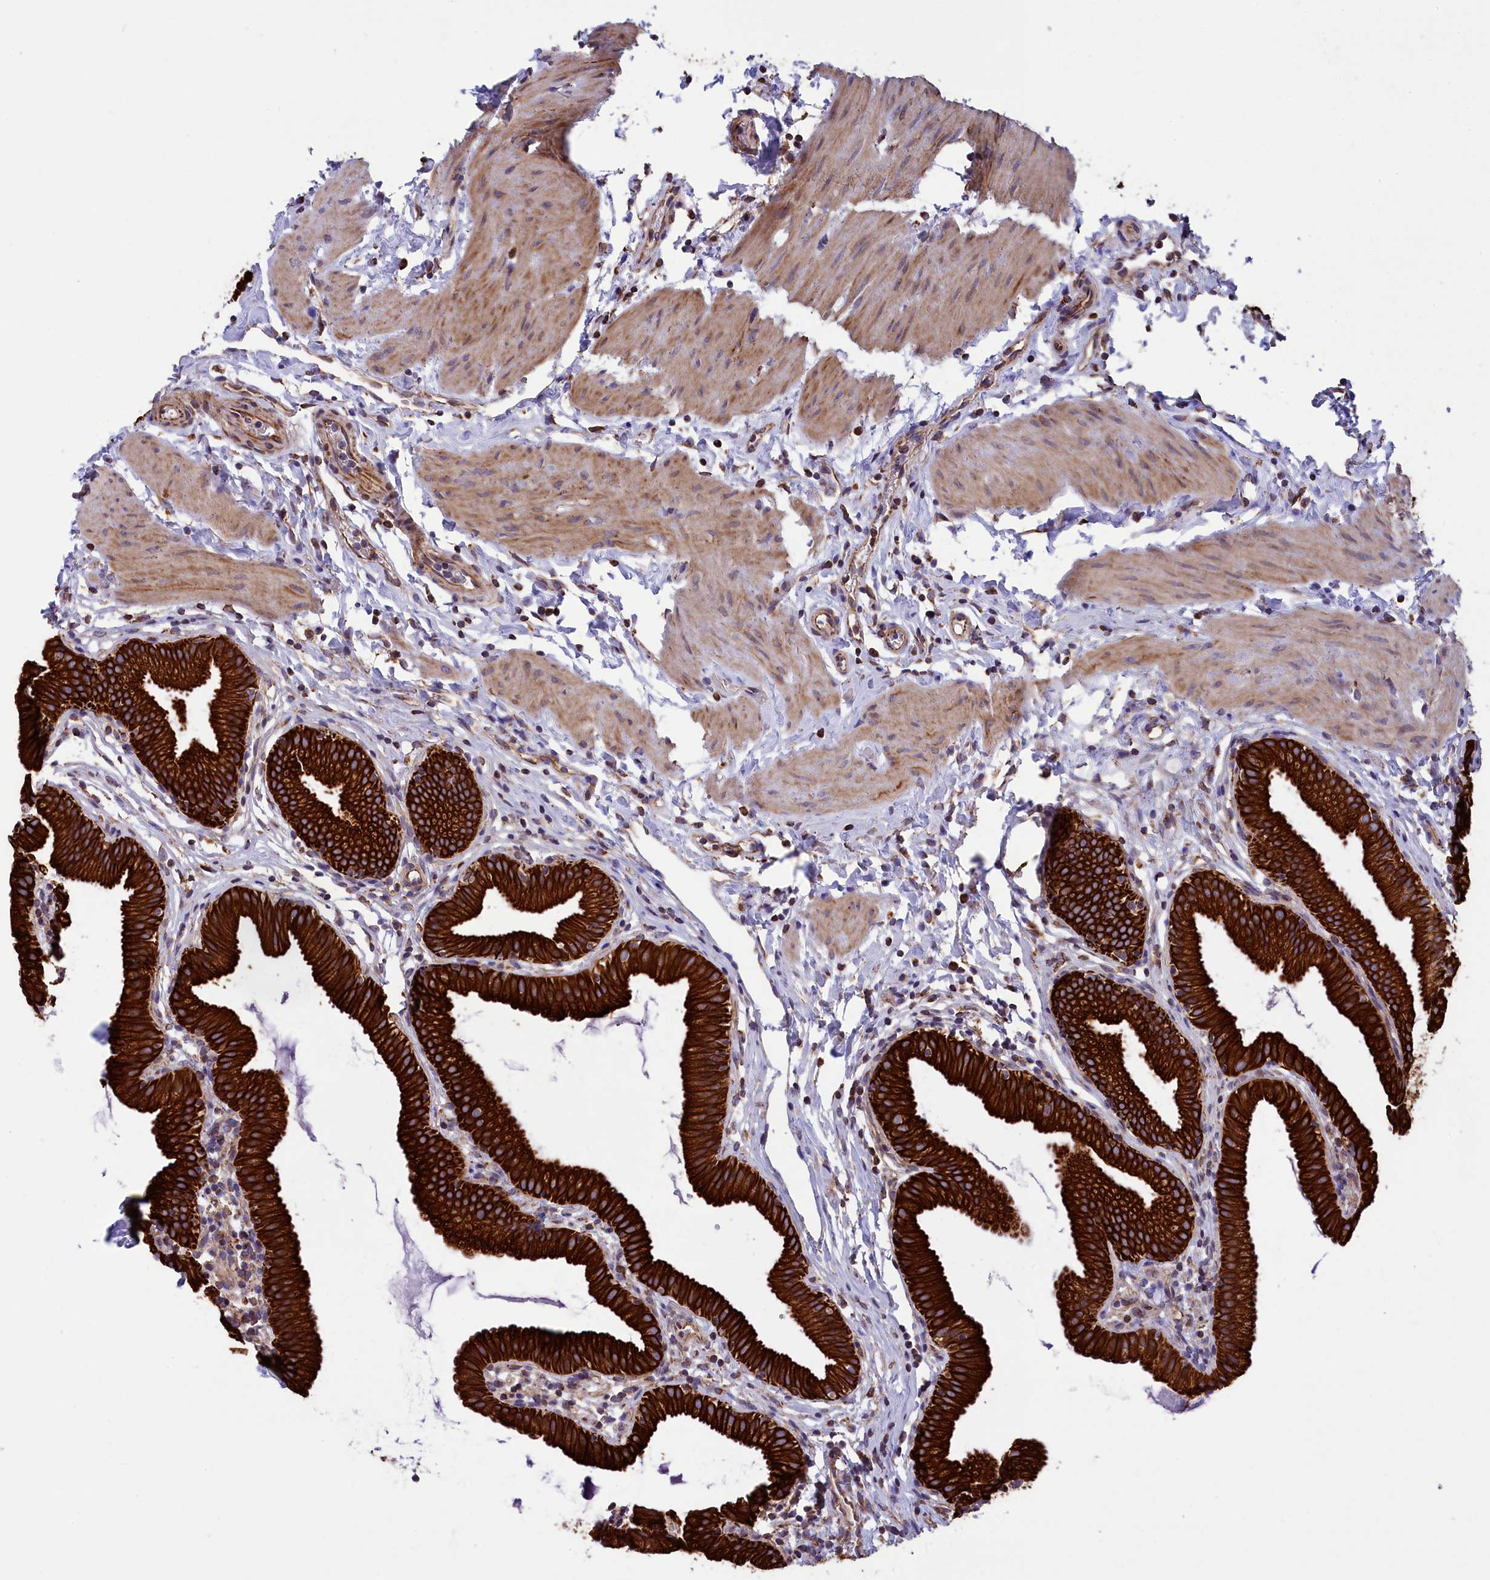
{"staining": {"intensity": "strong", "quantity": ">75%", "location": "cytoplasmic/membranous"}, "tissue": "gallbladder", "cell_type": "Glandular cells", "image_type": "normal", "snomed": [{"axis": "morphology", "description": "Normal tissue, NOS"}, {"axis": "topography", "description": "Gallbladder"}], "caption": "DAB immunohistochemical staining of unremarkable human gallbladder demonstrates strong cytoplasmic/membranous protein positivity in about >75% of glandular cells.", "gene": "GATB", "patient": {"sex": "female", "age": 46}}